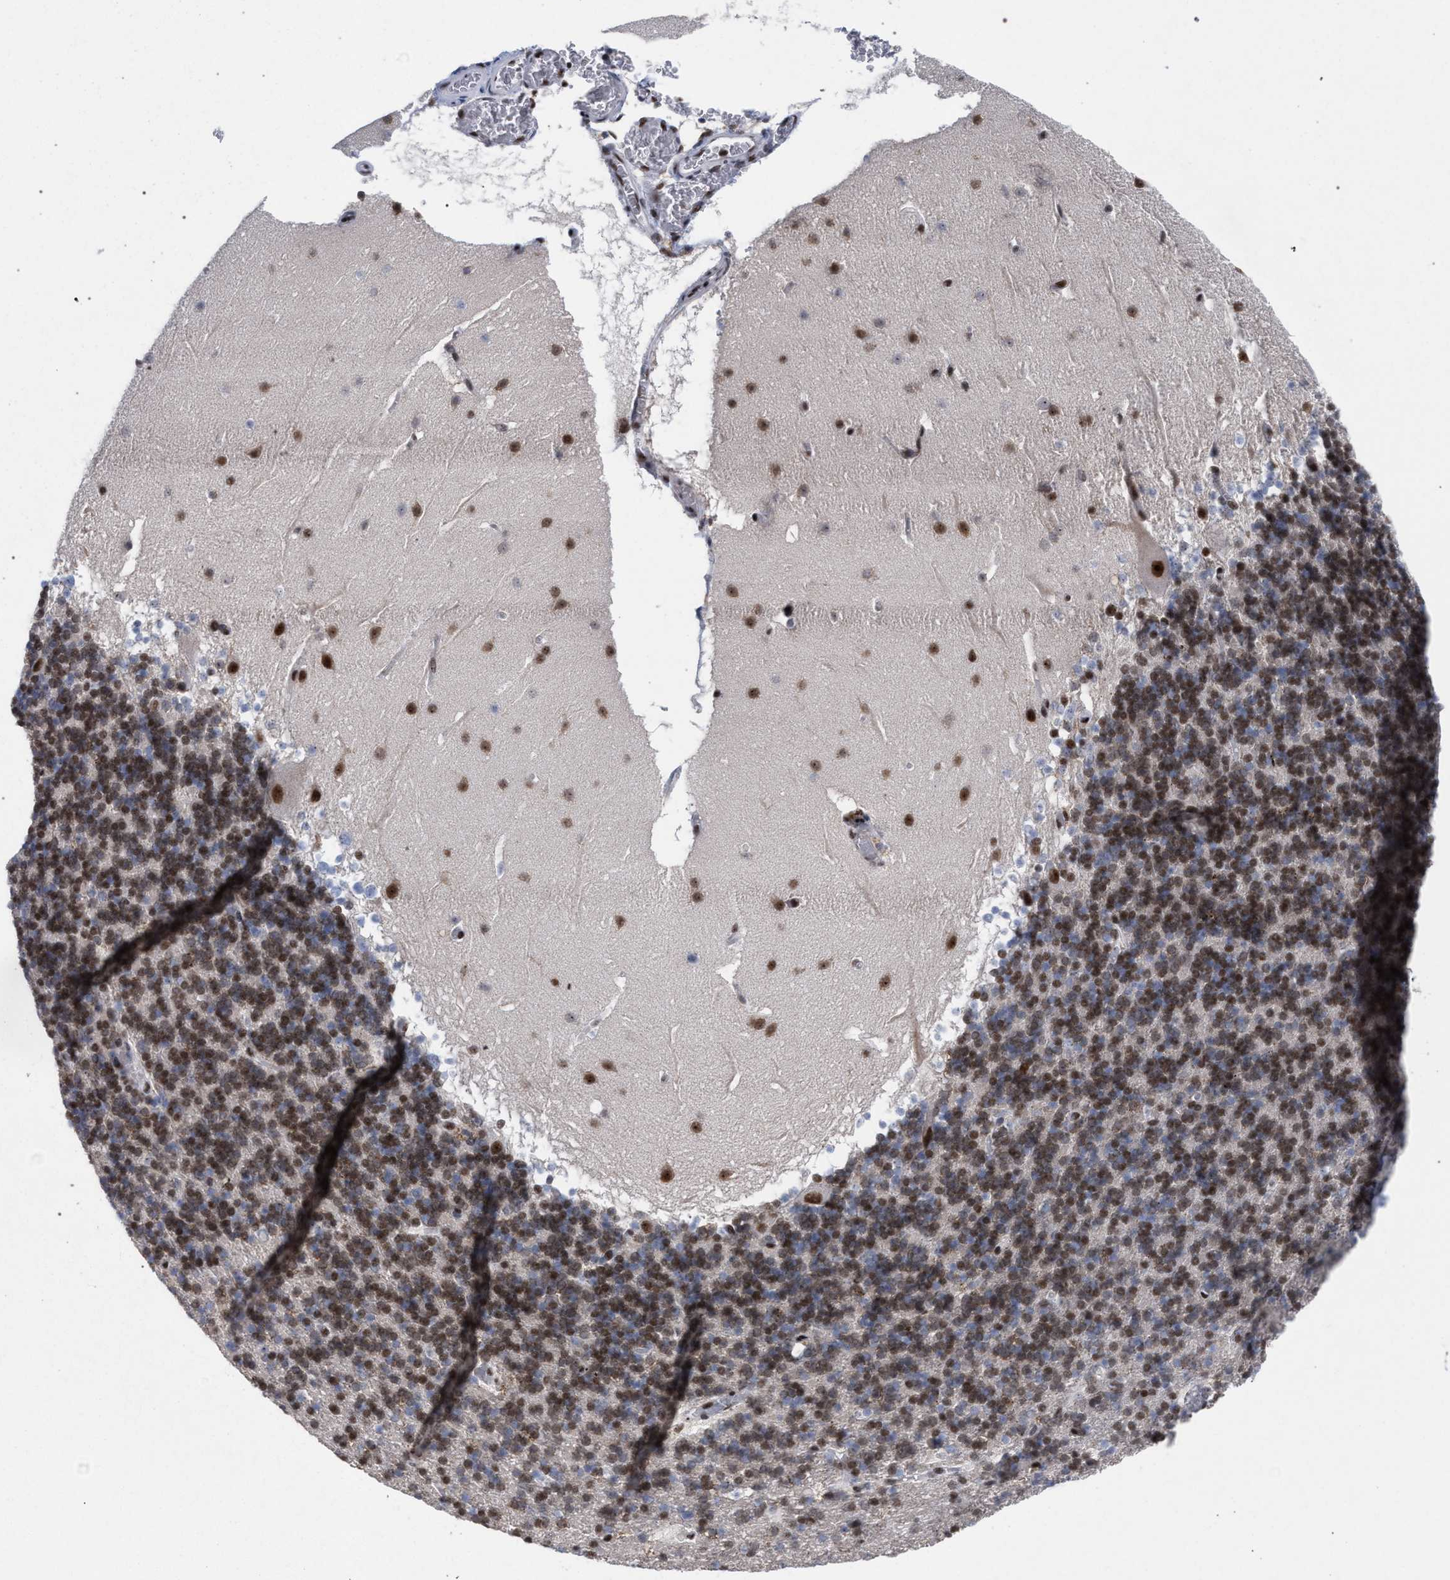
{"staining": {"intensity": "moderate", "quantity": ">75%", "location": "nuclear"}, "tissue": "cerebellum", "cell_type": "Cells in granular layer", "image_type": "normal", "snomed": [{"axis": "morphology", "description": "Normal tissue, NOS"}, {"axis": "topography", "description": "Cerebellum"}], "caption": "Immunohistochemistry histopathology image of benign cerebellum: human cerebellum stained using IHC shows medium levels of moderate protein expression localized specifically in the nuclear of cells in granular layer, appearing as a nuclear brown color.", "gene": "SCAF4", "patient": {"sex": "male", "age": 45}}